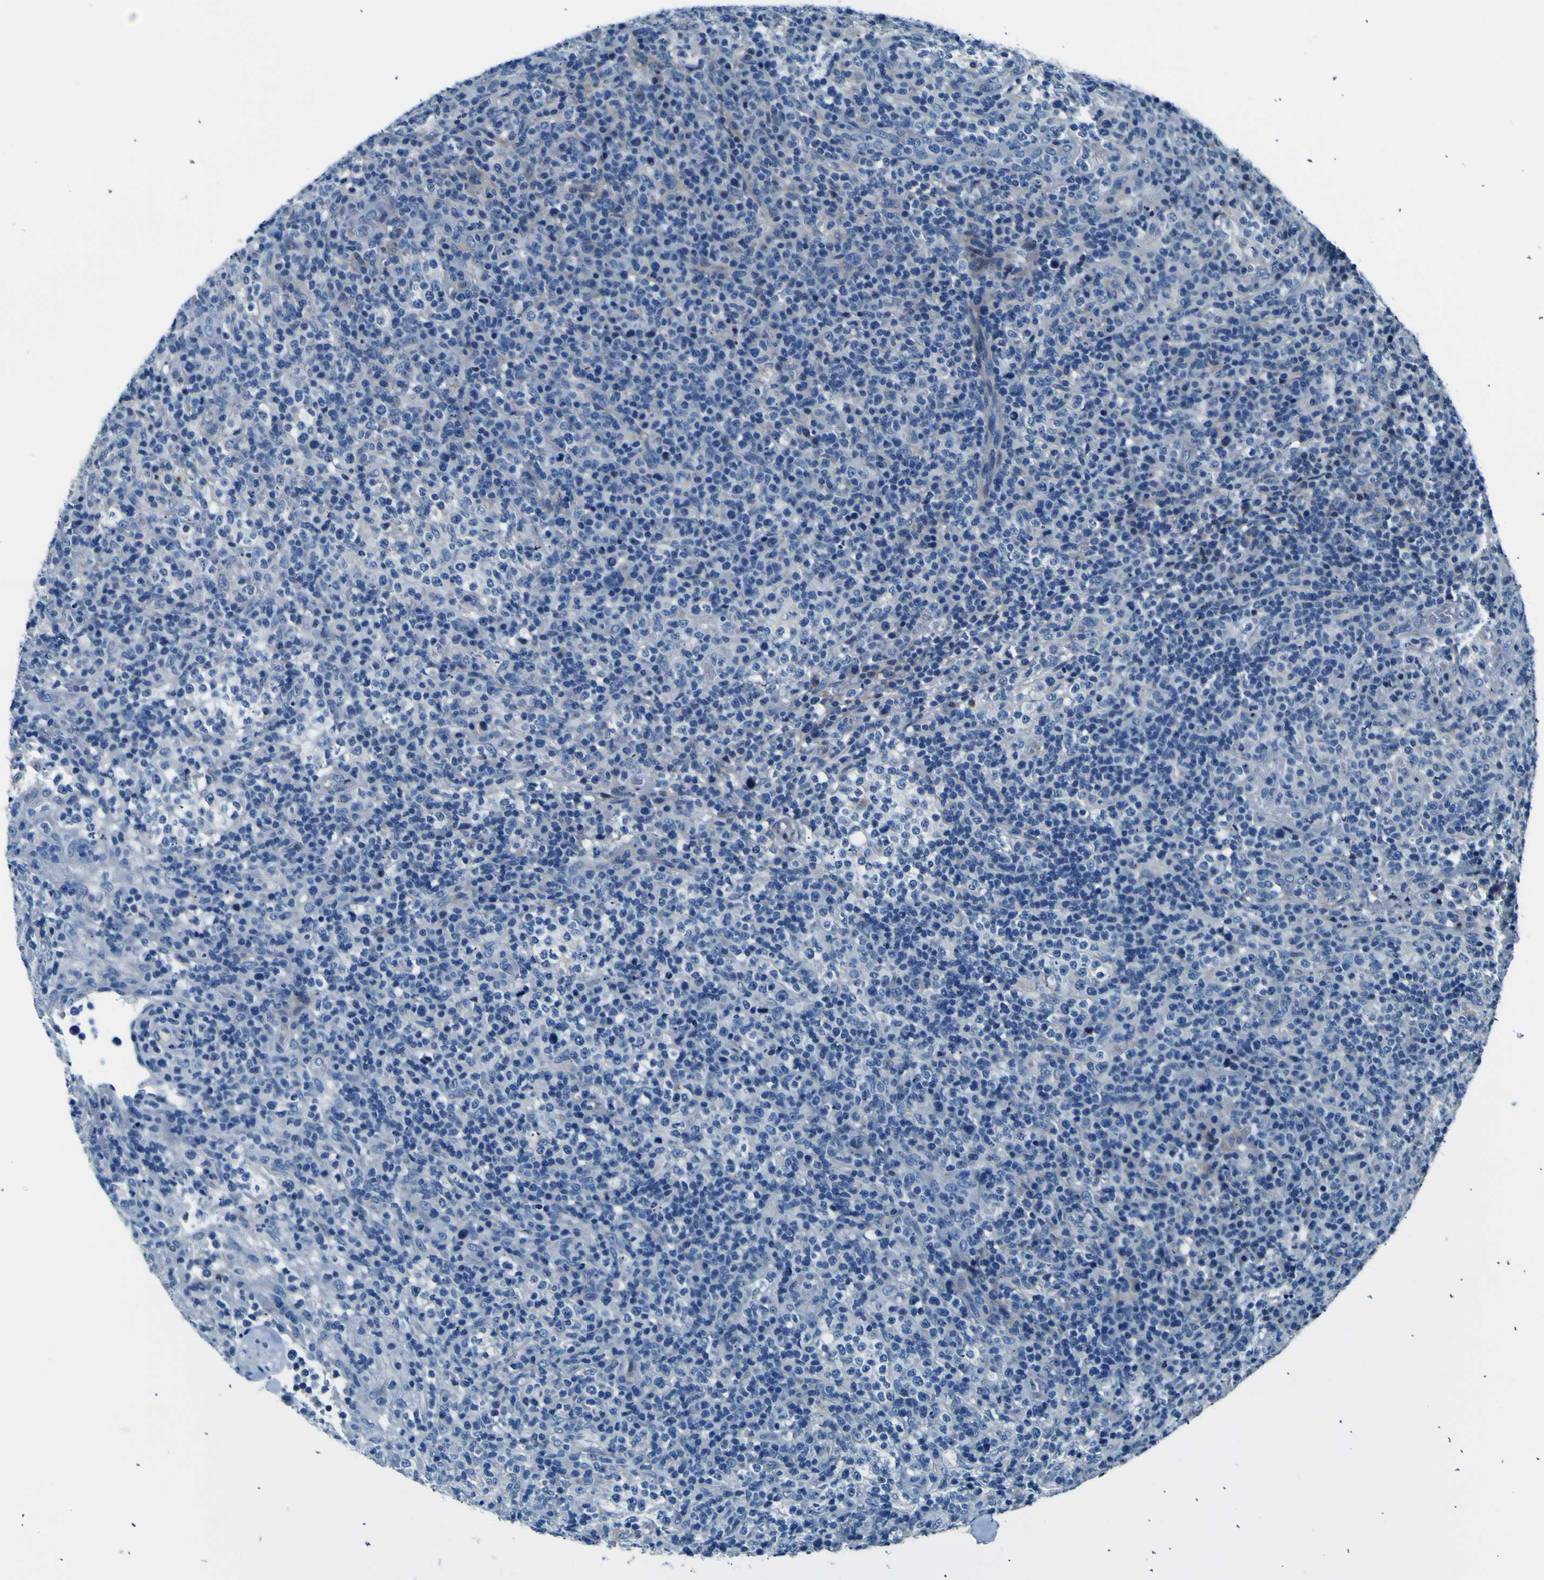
{"staining": {"intensity": "negative", "quantity": "none", "location": "none"}, "tissue": "lymphoma", "cell_type": "Tumor cells", "image_type": "cancer", "snomed": [{"axis": "morphology", "description": "Malignant lymphoma, non-Hodgkin's type, High grade"}, {"axis": "topography", "description": "Lymph node"}], "caption": "Tumor cells are negative for protein expression in human lymphoma.", "gene": "ADGRA2", "patient": {"sex": "female", "age": 76}}